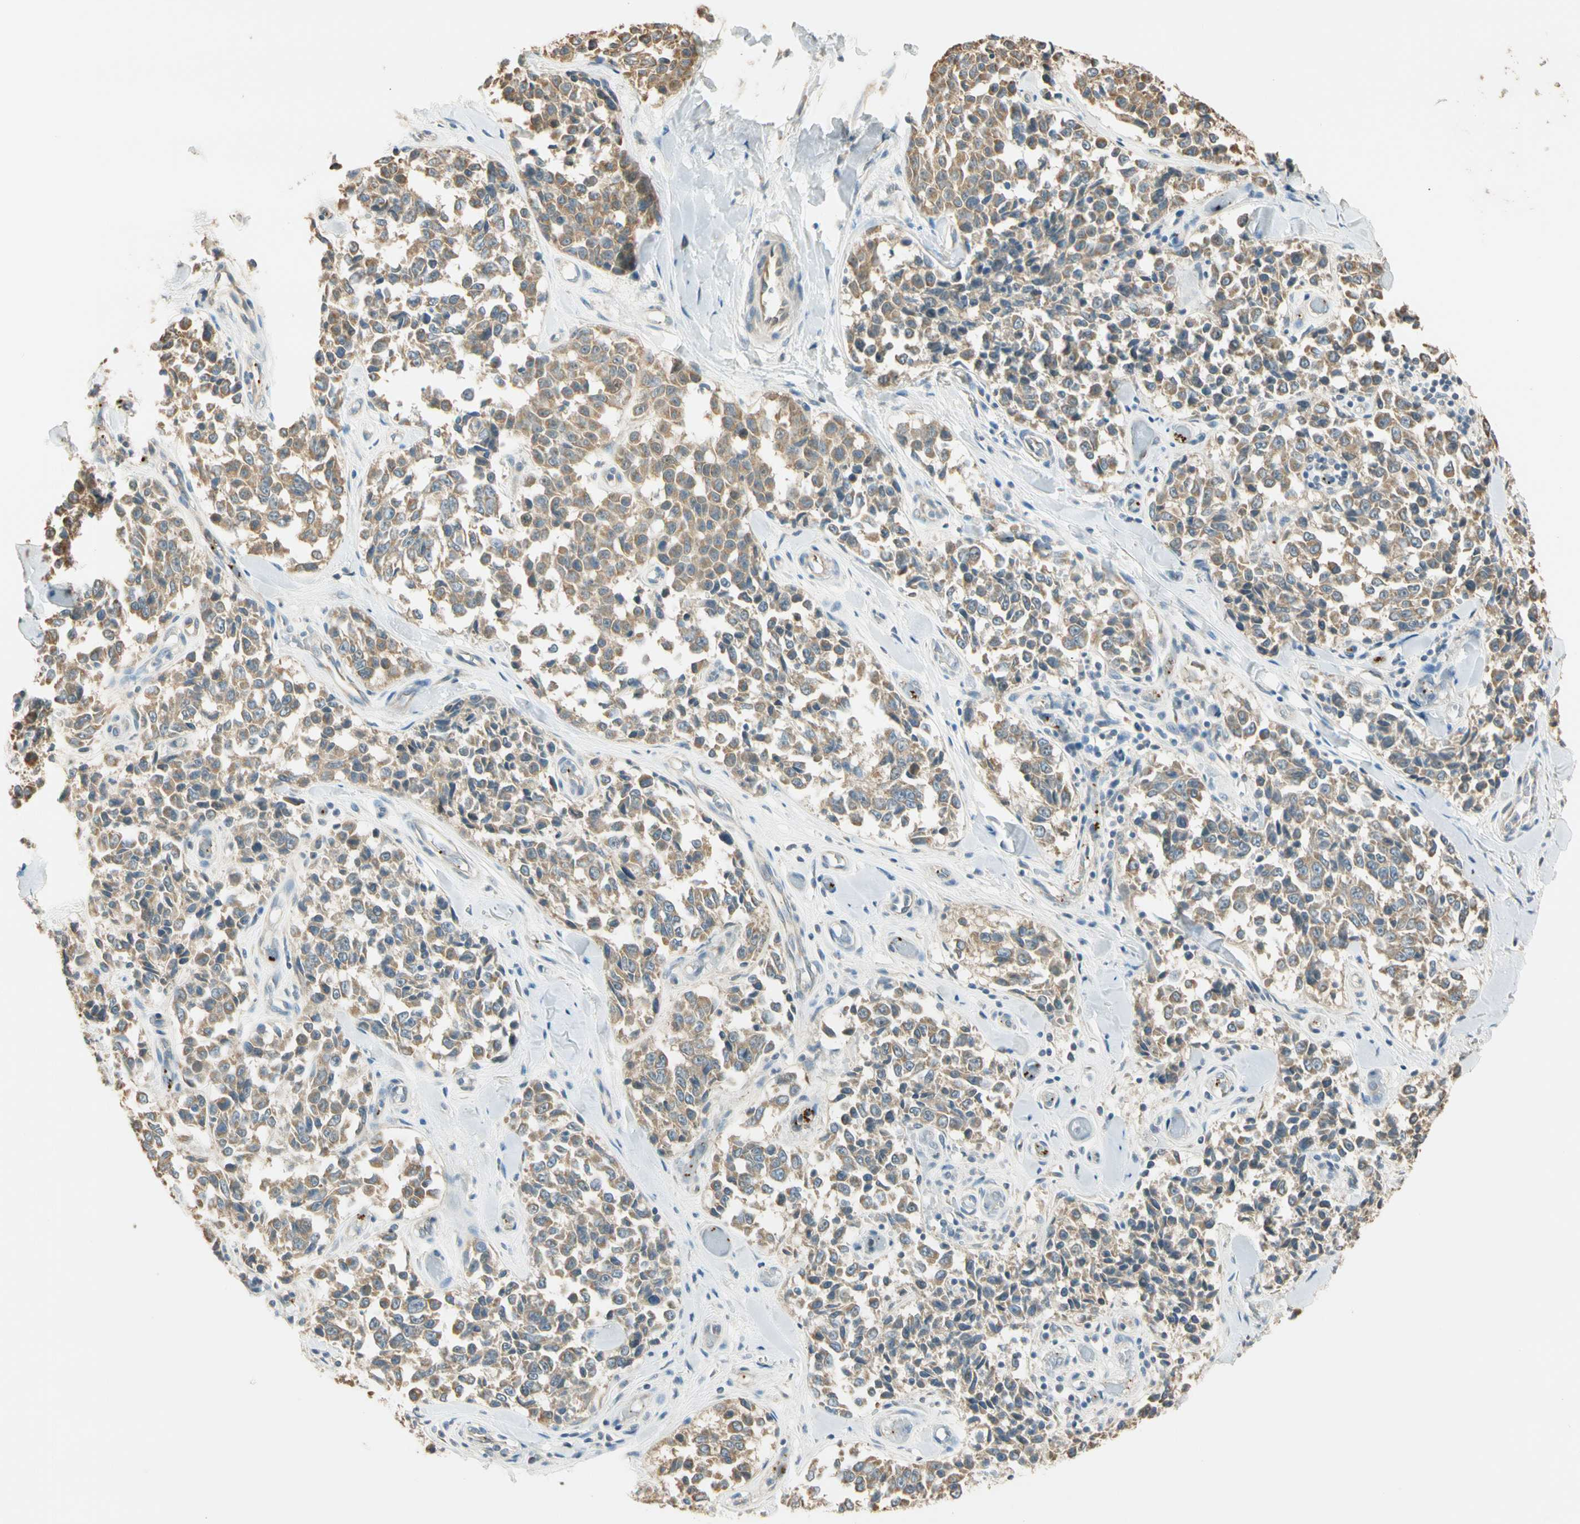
{"staining": {"intensity": "moderate", "quantity": ">75%", "location": "cytoplasmic/membranous"}, "tissue": "melanoma", "cell_type": "Tumor cells", "image_type": "cancer", "snomed": [{"axis": "morphology", "description": "Malignant melanoma, NOS"}, {"axis": "topography", "description": "Skin"}], "caption": "Tumor cells demonstrate medium levels of moderate cytoplasmic/membranous positivity in about >75% of cells in melanoma. (DAB (3,3'-diaminobenzidine) IHC, brown staining for protein, blue staining for nuclei).", "gene": "RAD18", "patient": {"sex": "female", "age": 64}}